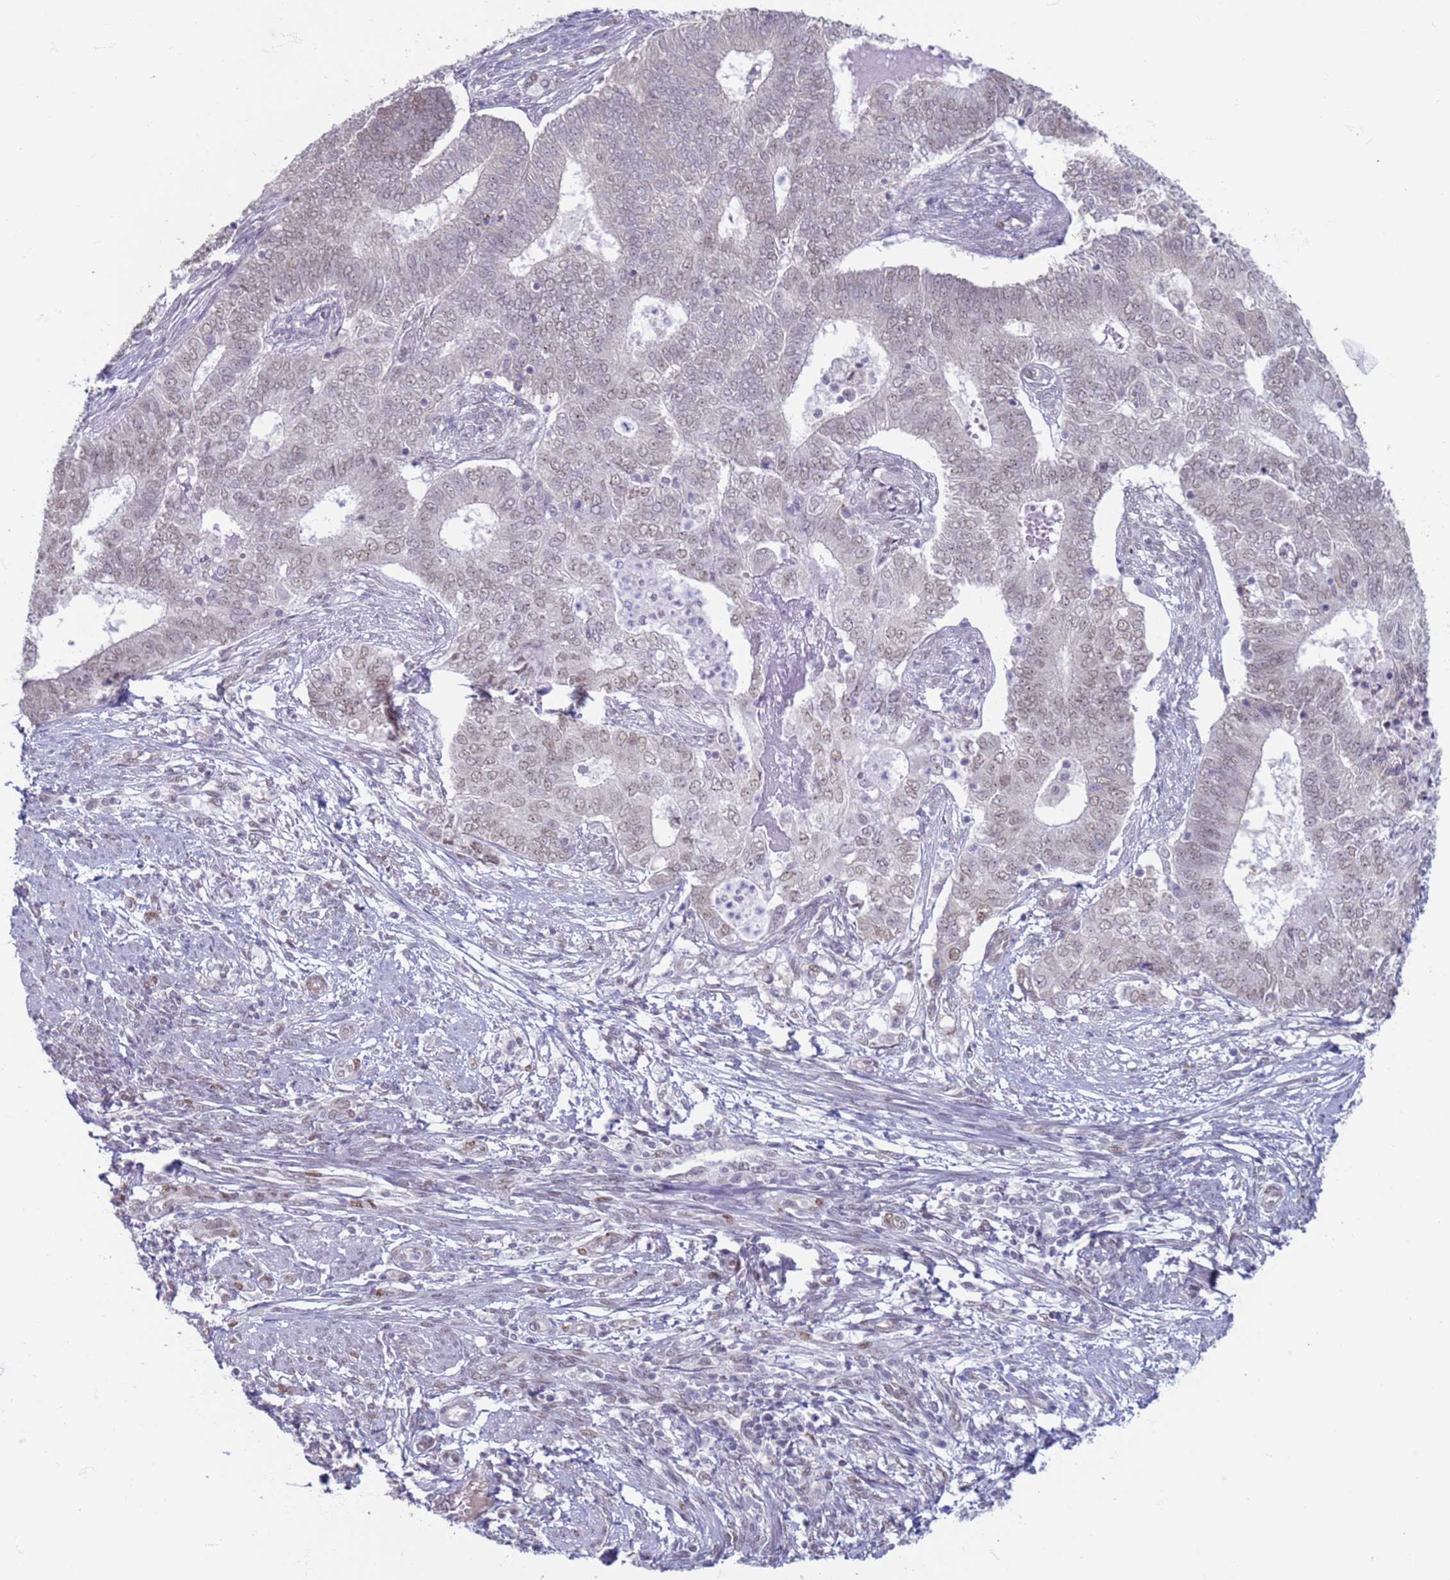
{"staining": {"intensity": "weak", "quantity": "<25%", "location": "nuclear"}, "tissue": "endometrial cancer", "cell_type": "Tumor cells", "image_type": "cancer", "snomed": [{"axis": "morphology", "description": "Adenocarcinoma, NOS"}, {"axis": "topography", "description": "Endometrium"}], "caption": "Immunohistochemistry (IHC) histopathology image of human adenocarcinoma (endometrial) stained for a protein (brown), which shows no staining in tumor cells.", "gene": "SAE1", "patient": {"sex": "female", "age": 62}}